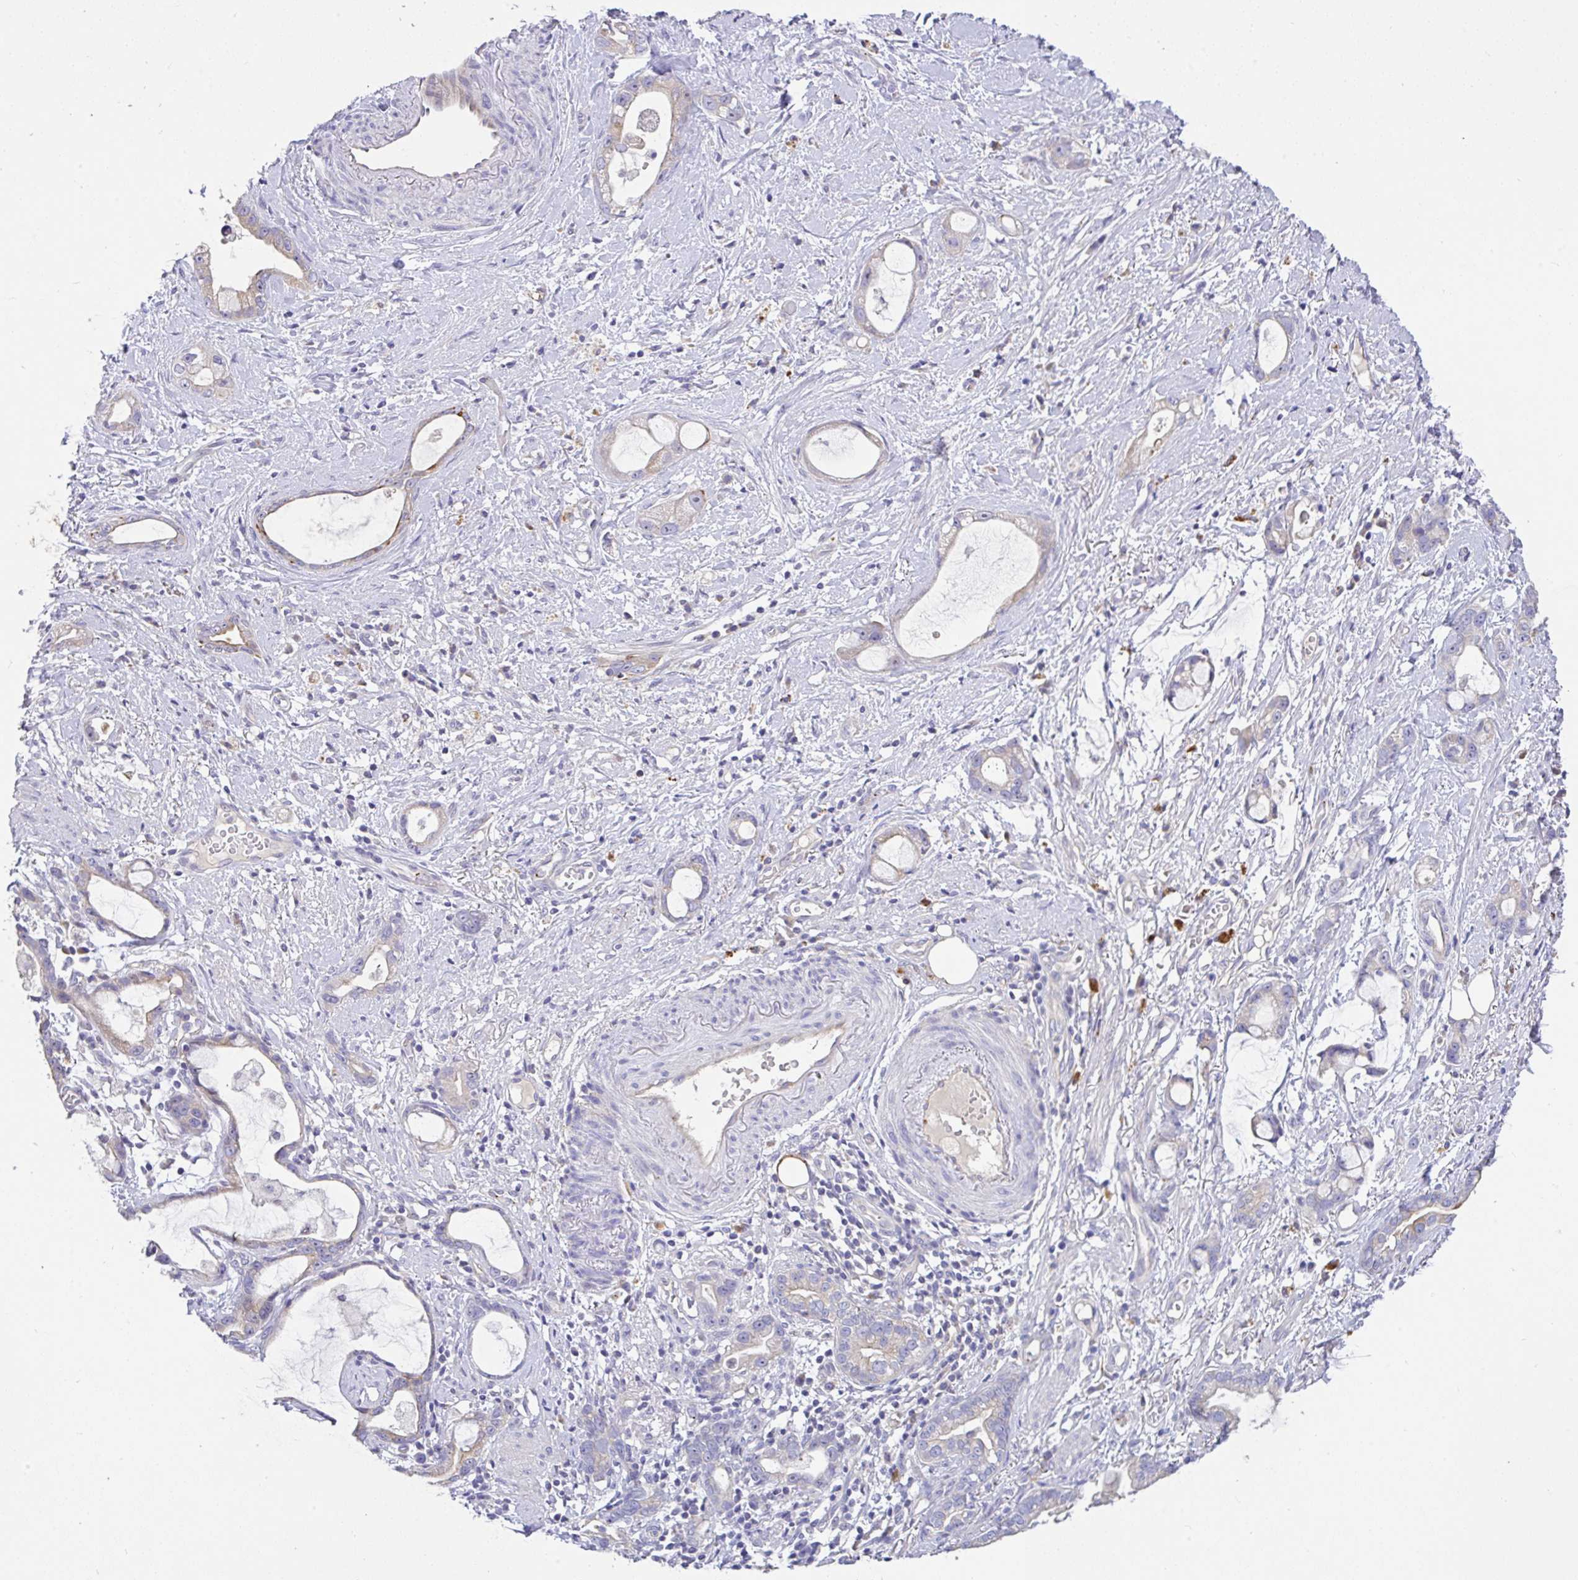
{"staining": {"intensity": "weak", "quantity": "25%-75%", "location": "cytoplasmic/membranous"}, "tissue": "stomach cancer", "cell_type": "Tumor cells", "image_type": "cancer", "snomed": [{"axis": "morphology", "description": "Adenocarcinoma, NOS"}, {"axis": "topography", "description": "Stomach"}], "caption": "Immunohistochemistry (DAB) staining of human stomach cancer shows weak cytoplasmic/membranous protein expression in about 25%-75% of tumor cells. The staining was performed using DAB (3,3'-diaminobenzidine), with brown indicating positive protein expression. Nuclei are stained blue with hematoxylin.", "gene": "EPN3", "patient": {"sex": "male", "age": 55}}